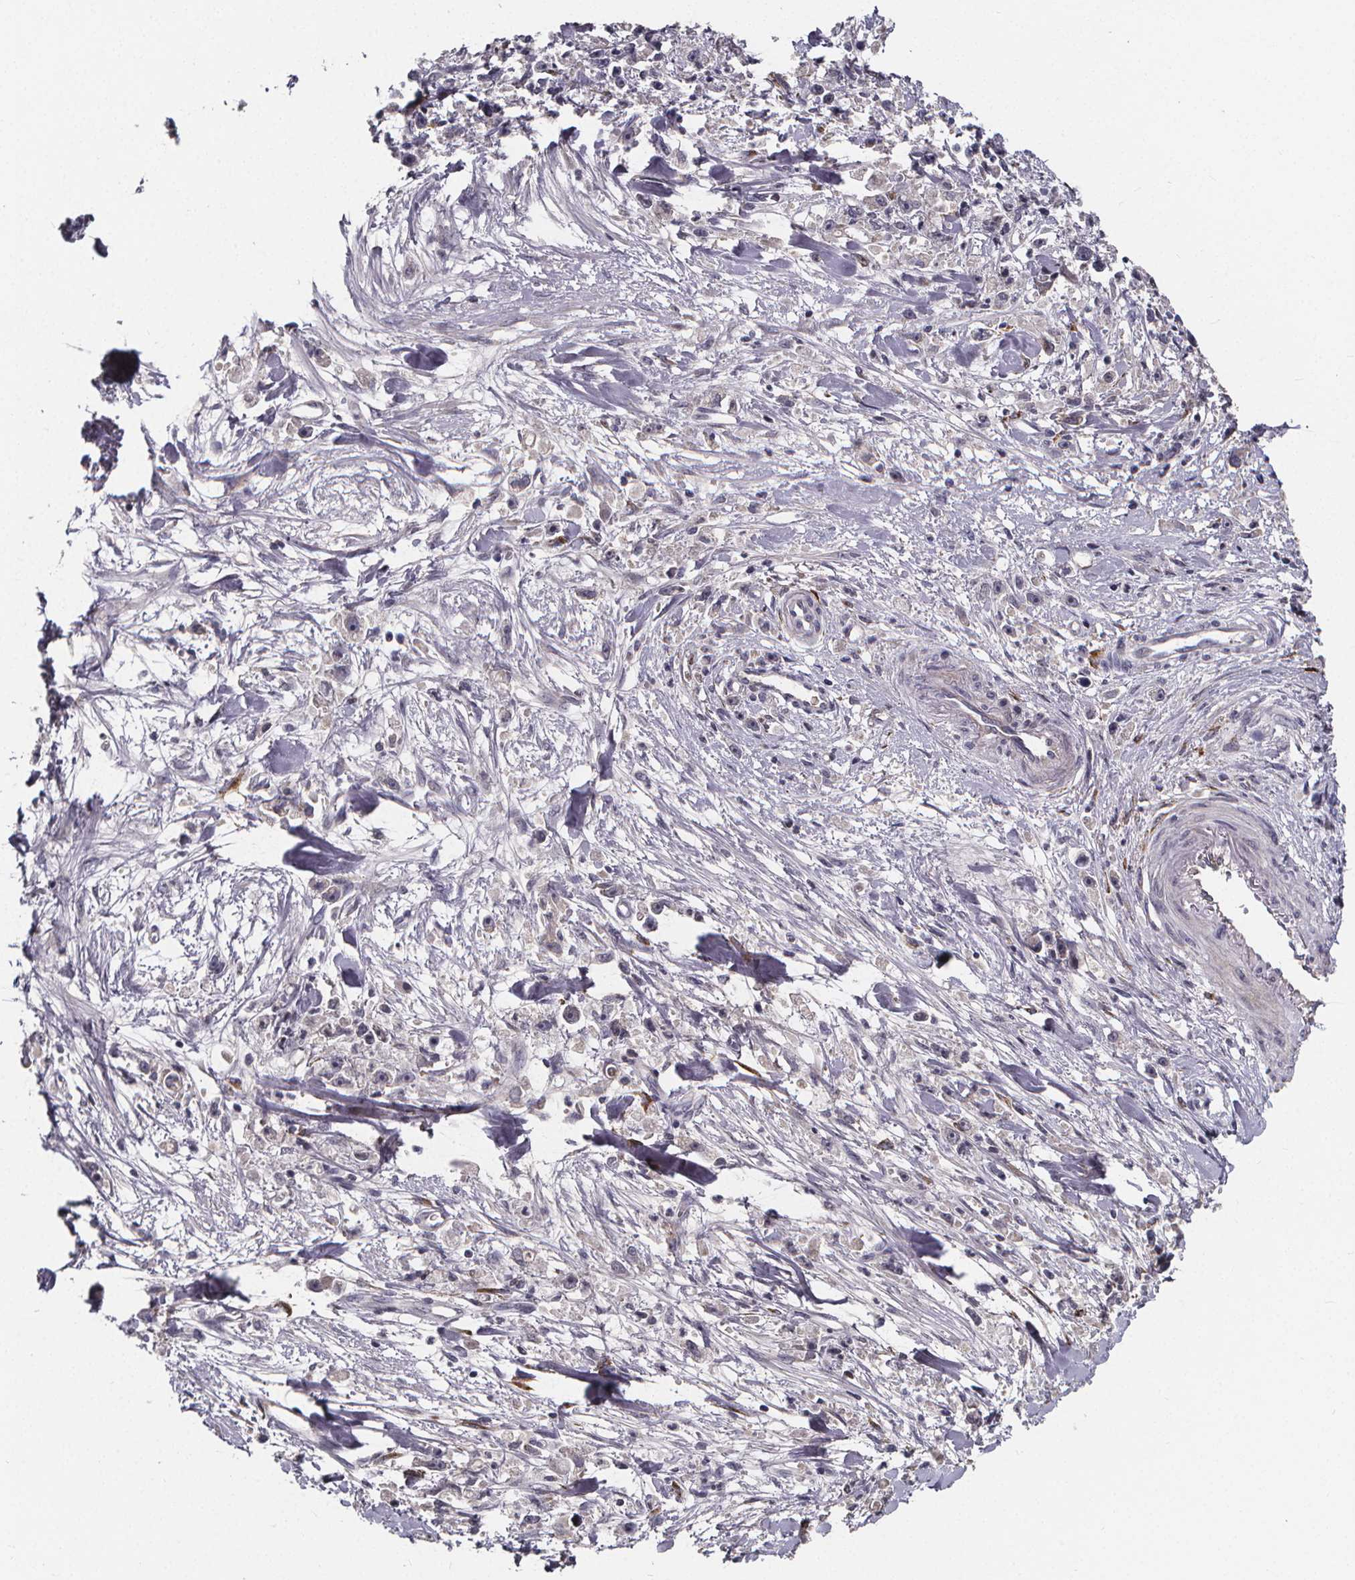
{"staining": {"intensity": "negative", "quantity": "none", "location": "none"}, "tissue": "stomach cancer", "cell_type": "Tumor cells", "image_type": "cancer", "snomed": [{"axis": "morphology", "description": "Adenocarcinoma, NOS"}, {"axis": "topography", "description": "Stomach"}], "caption": "This image is of stomach cancer (adenocarcinoma) stained with immunohistochemistry to label a protein in brown with the nuclei are counter-stained blue. There is no positivity in tumor cells.", "gene": "AGT", "patient": {"sex": "female", "age": 59}}